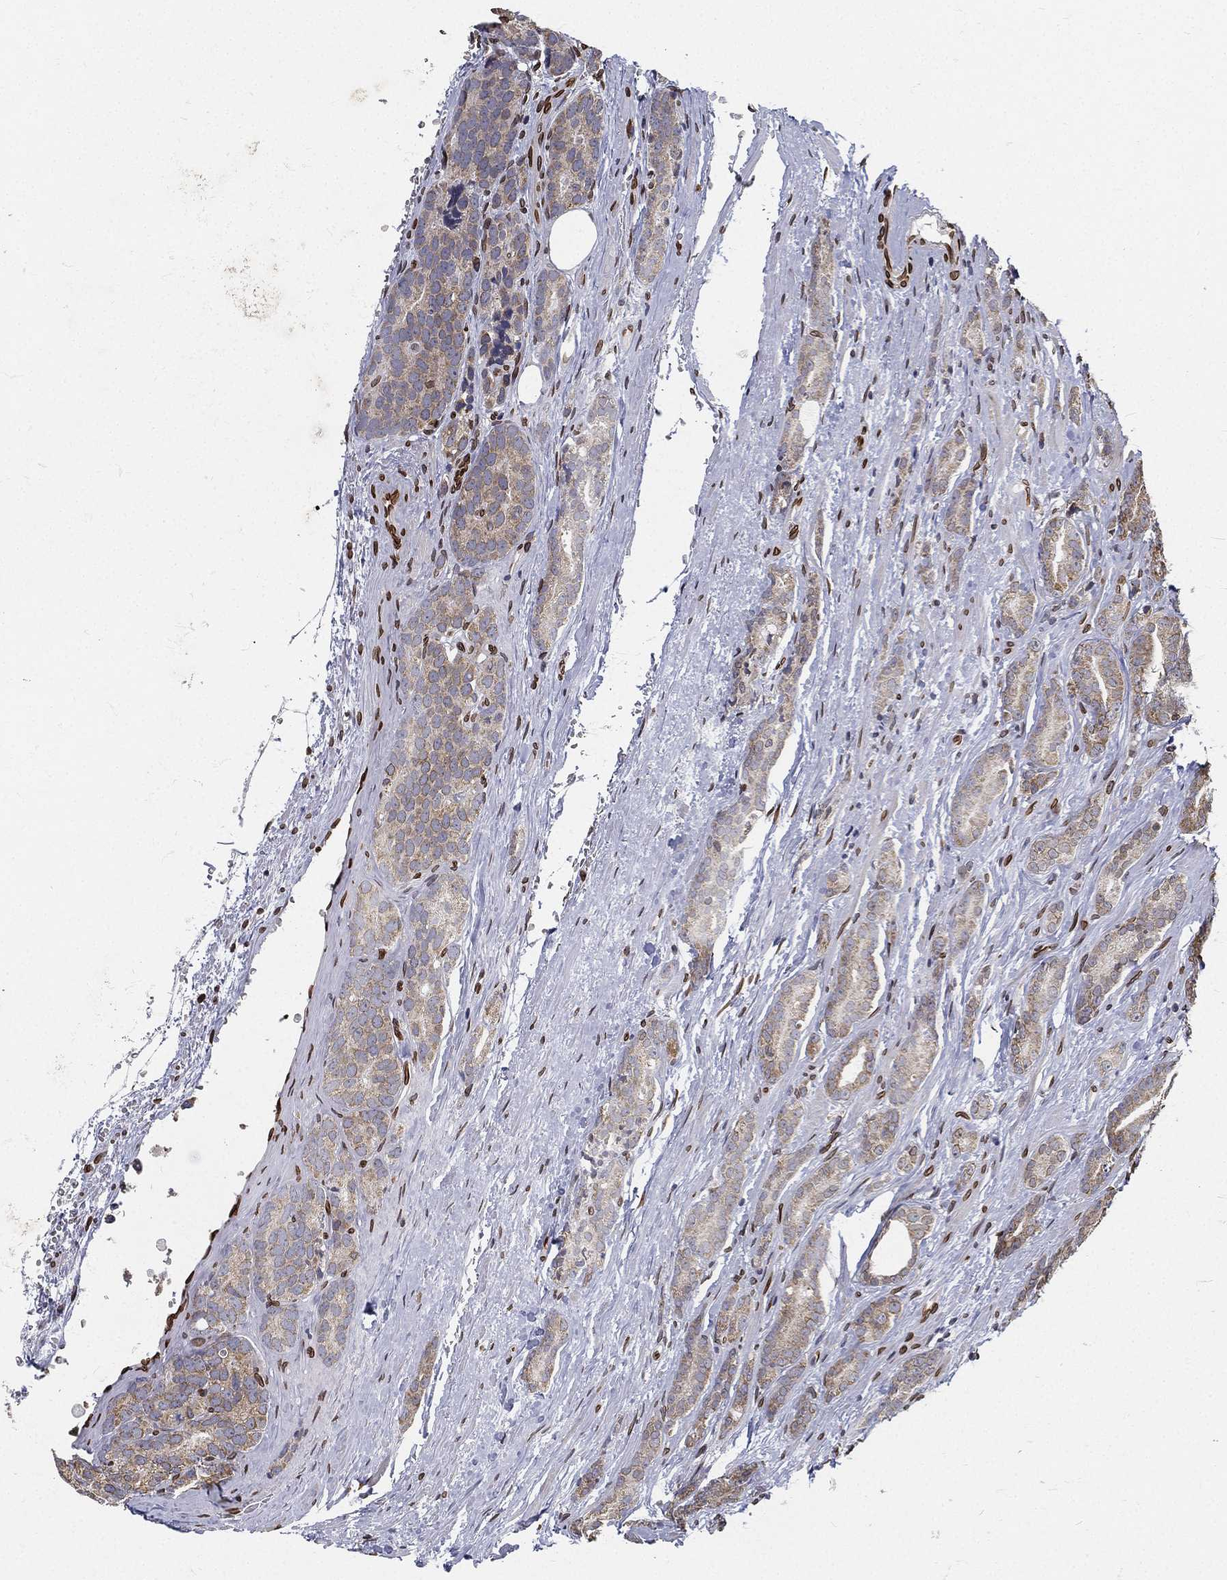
{"staining": {"intensity": "weak", "quantity": "<25%", "location": "cytoplasmic/membranous,nuclear"}, "tissue": "prostate cancer", "cell_type": "Tumor cells", "image_type": "cancer", "snomed": [{"axis": "morphology", "description": "Adenocarcinoma, NOS"}, {"axis": "topography", "description": "Prostate"}], "caption": "An immunohistochemistry photomicrograph of prostate adenocarcinoma is shown. There is no staining in tumor cells of prostate adenocarcinoma.", "gene": "PALB2", "patient": {"sex": "male", "age": 71}}